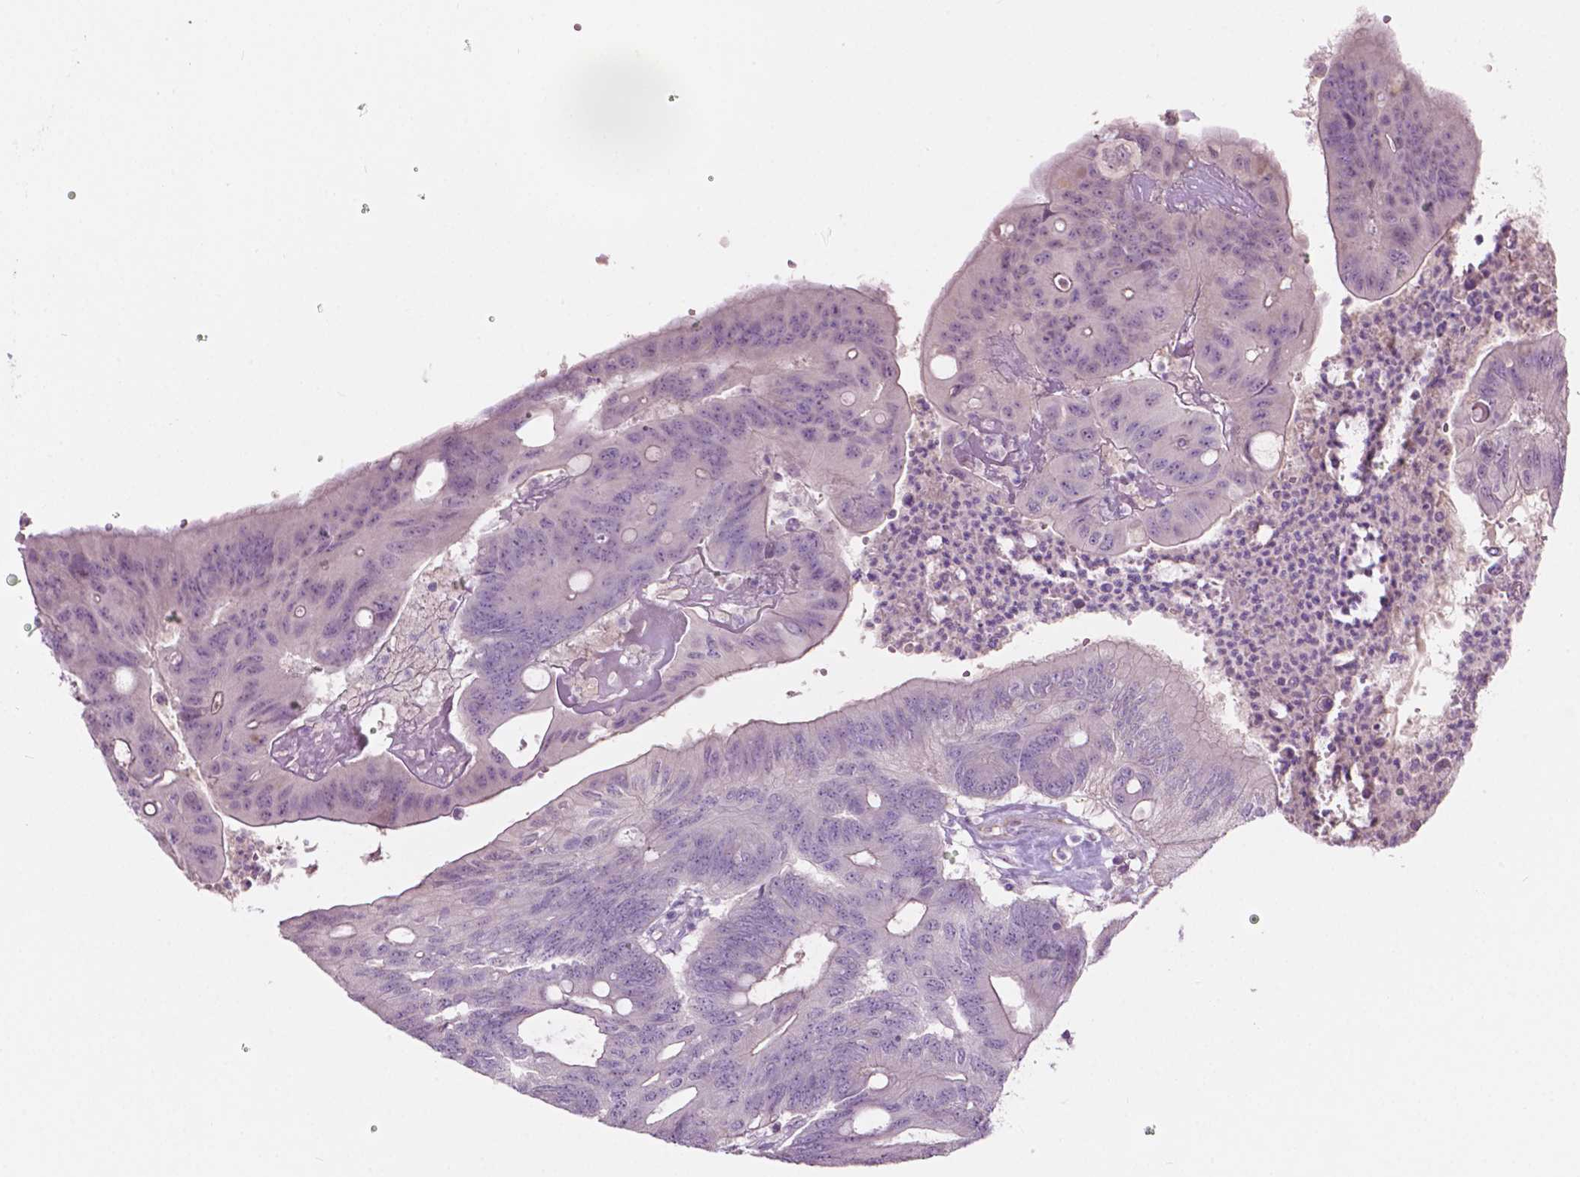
{"staining": {"intensity": "weak", "quantity": "<25%", "location": "cytoplasmic/membranous,nuclear"}, "tissue": "colorectal cancer", "cell_type": "Tumor cells", "image_type": "cancer", "snomed": [{"axis": "morphology", "description": "Adenocarcinoma, NOS"}, {"axis": "topography", "description": "Colon"}], "caption": "Histopathology image shows no significant protein staining in tumor cells of colorectal cancer (adenocarcinoma).", "gene": "TM6SF2", "patient": {"sex": "male", "age": 65}}